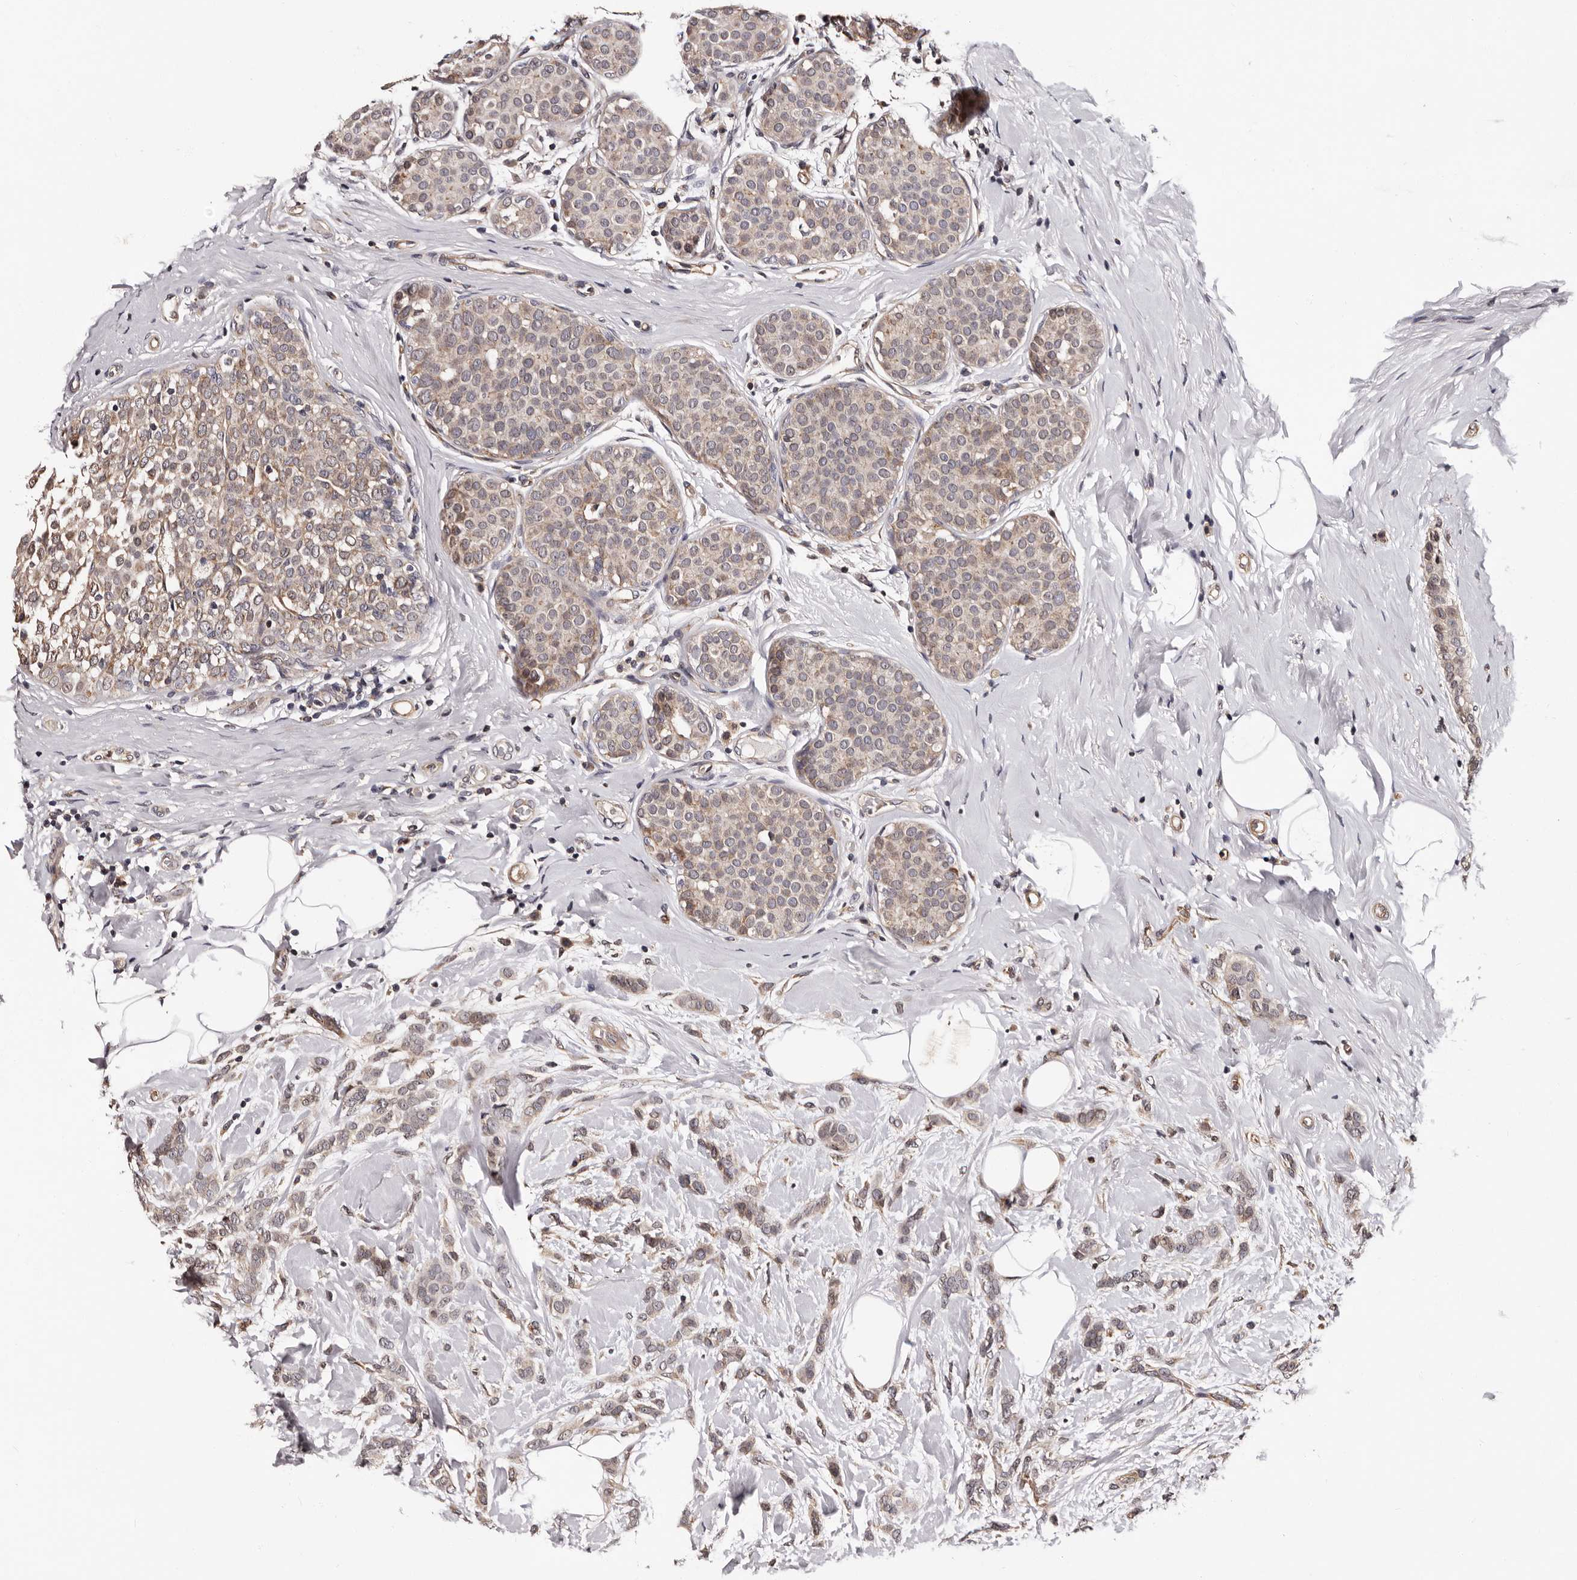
{"staining": {"intensity": "weak", "quantity": ">75%", "location": "cytoplasmic/membranous"}, "tissue": "breast cancer", "cell_type": "Tumor cells", "image_type": "cancer", "snomed": [{"axis": "morphology", "description": "Lobular carcinoma, in situ"}, {"axis": "morphology", "description": "Lobular carcinoma"}, {"axis": "topography", "description": "Breast"}], "caption": "Tumor cells demonstrate low levels of weak cytoplasmic/membranous expression in about >75% of cells in breast cancer (lobular carcinoma). The staining was performed using DAB (3,3'-diaminobenzidine), with brown indicating positive protein expression. Nuclei are stained blue with hematoxylin.", "gene": "GLRX3", "patient": {"sex": "female", "age": 41}}